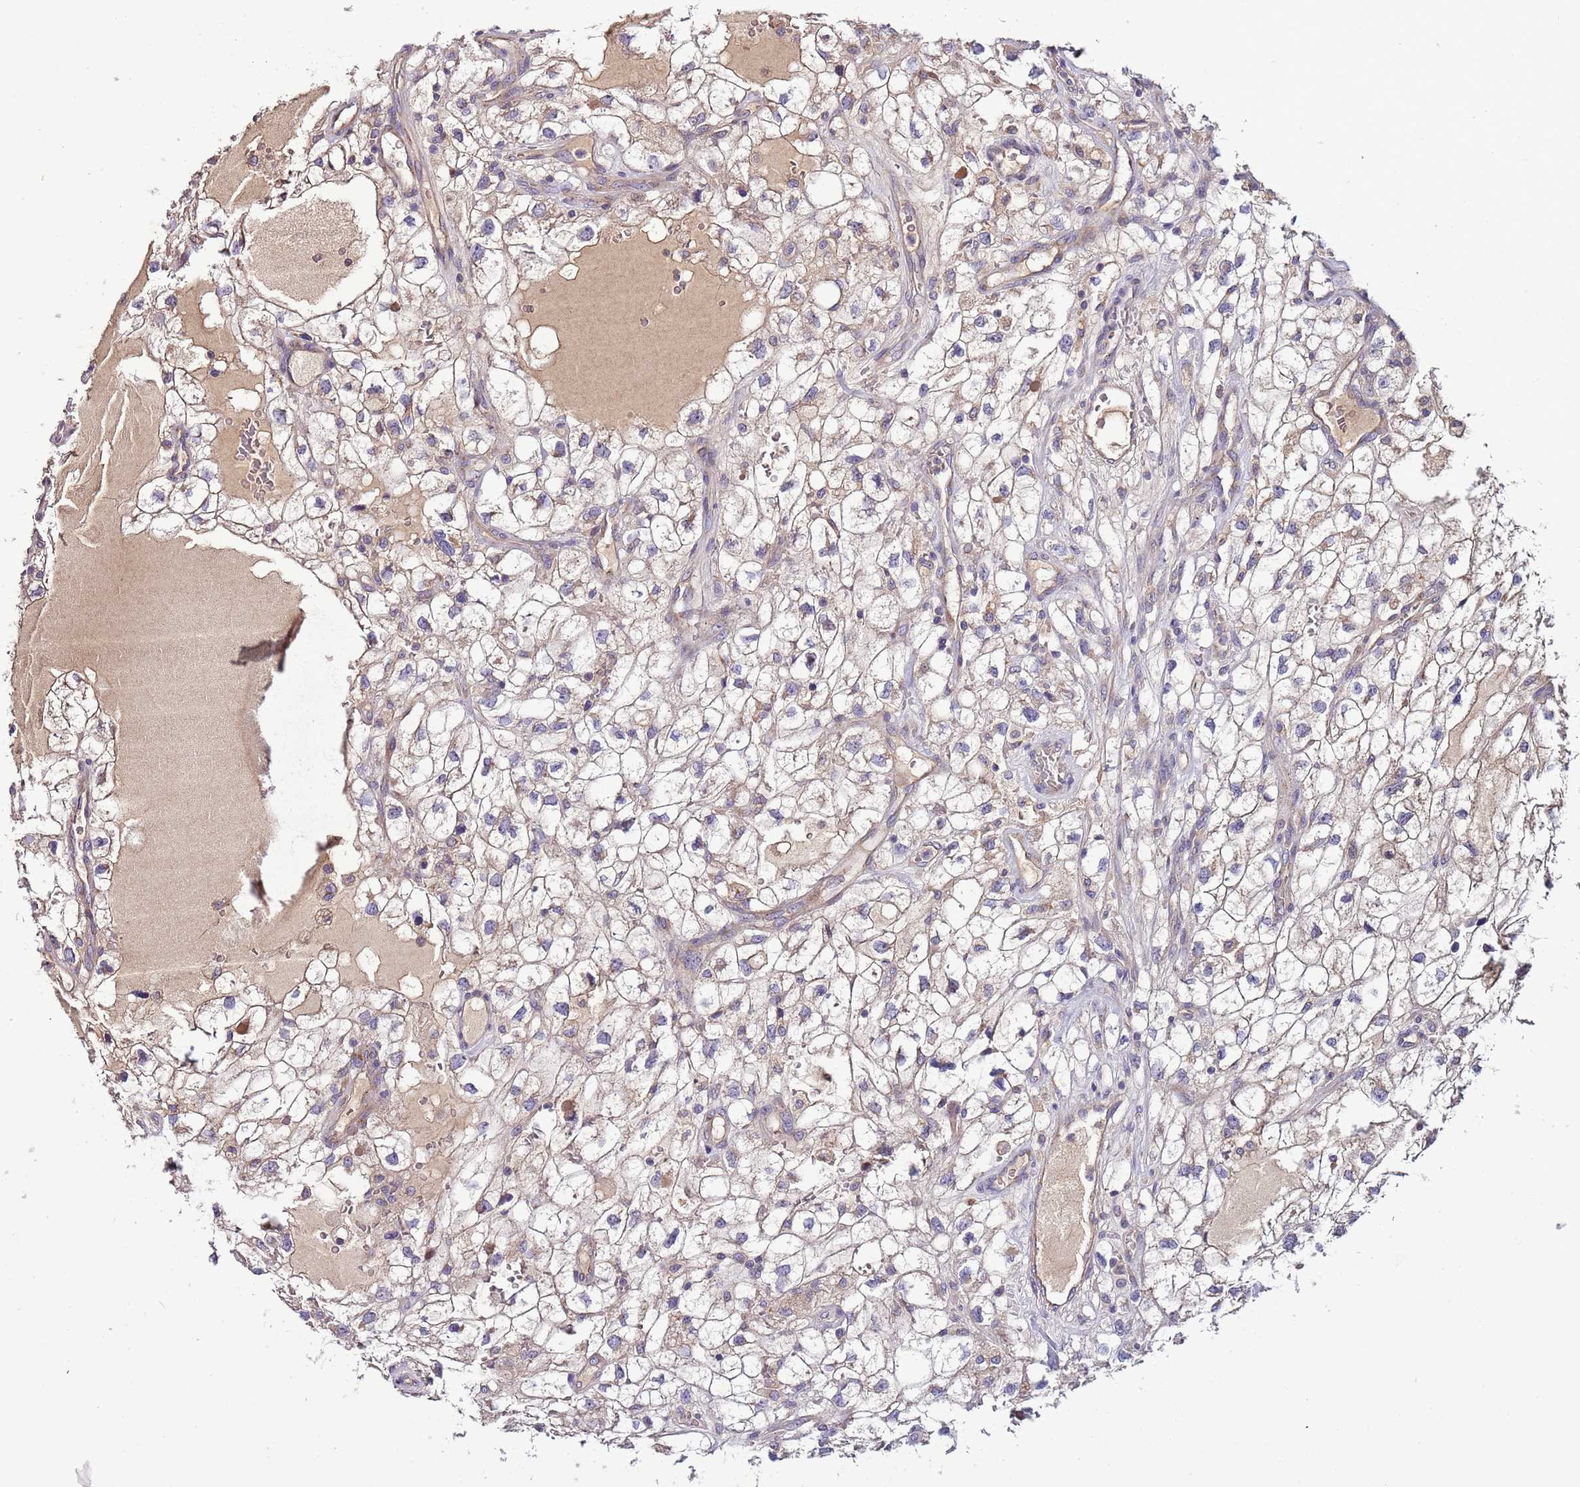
{"staining": {"intensity": "weak", "quantity": "25%-75%", "location": "cytoplasmic/membranous"}, "tissue": "renal cancer", "cell_type": "Tumor cells", "image_type": "cancer", "snomed": [{"axis": "morphology", "description": "Adenocarcinoma, NOS"}, {"axis": "topography", "description": "Kidney"}], "caption": "Adenocarcinoma (renal) was stained to show a protein in brown. There is low levels of weak cytoplasmic/membranous expression in approximately 25%-75% of tumor cells.", "gene": "FAM20A", "patient": {"sex": "male", "age": 59}}